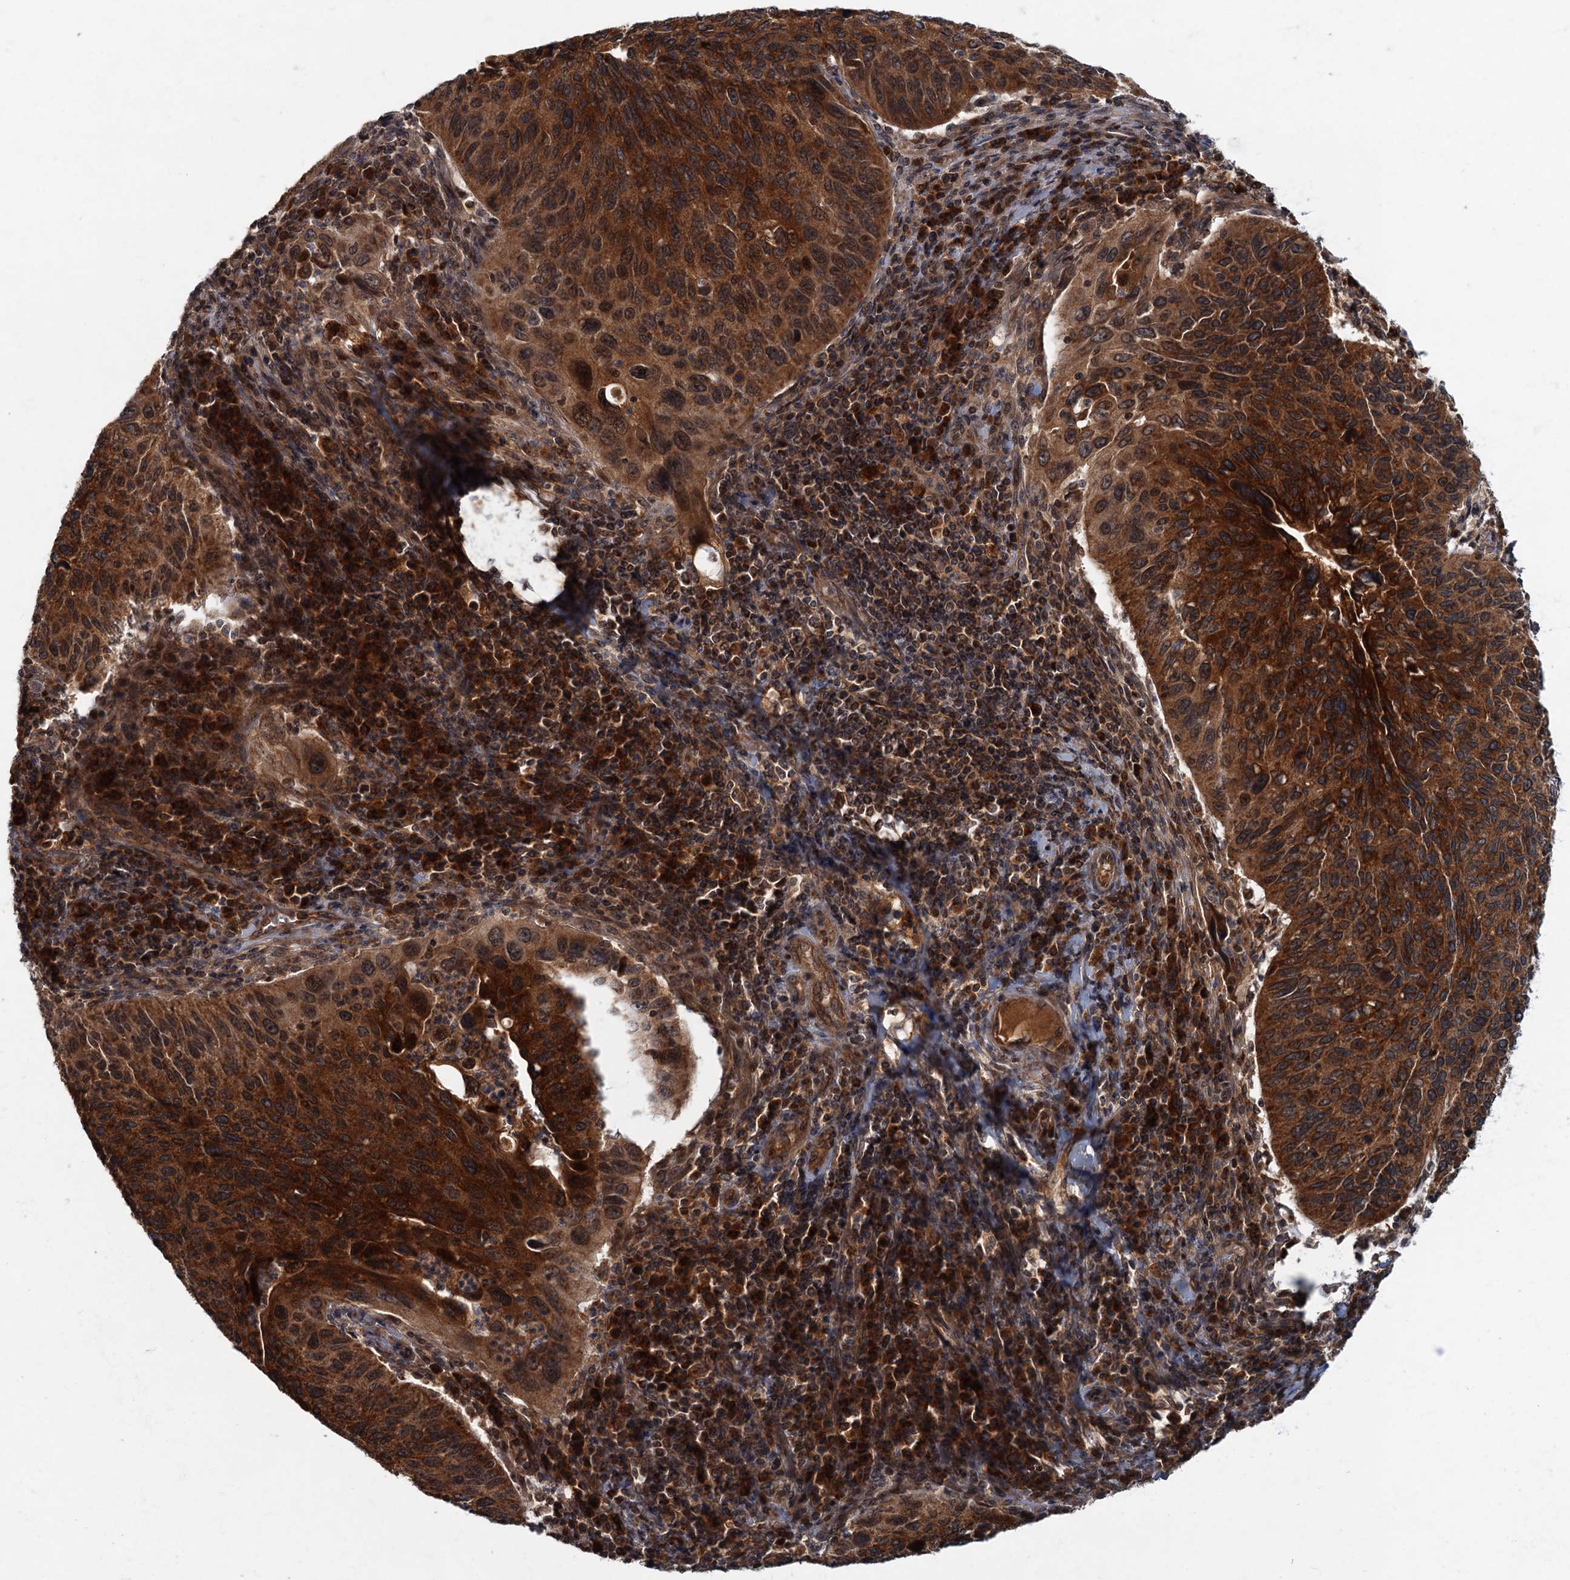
{"staining": {"intensity": "strong", "quantity": ">75%", "location": "cytoplasmic/membranous,nuclear"}, "tissue": "cervical cancer", "cell_type": "Tumor cells", "image_type": "cancer", "snomed": [{"axis": "morphology", "description": "Squamous cell carcinoma, NOS"}, {"axis": "topography", "description": "Cervix"}], "caption": "A brown stain shows strong cytoplasmic/membranous and nuclear positivity of a protein in human cervical cancer (squamous cell carcinoma) tumor cells.", "gene": "SLC11A2", "patient": {"sex": "female", "age": 38}}